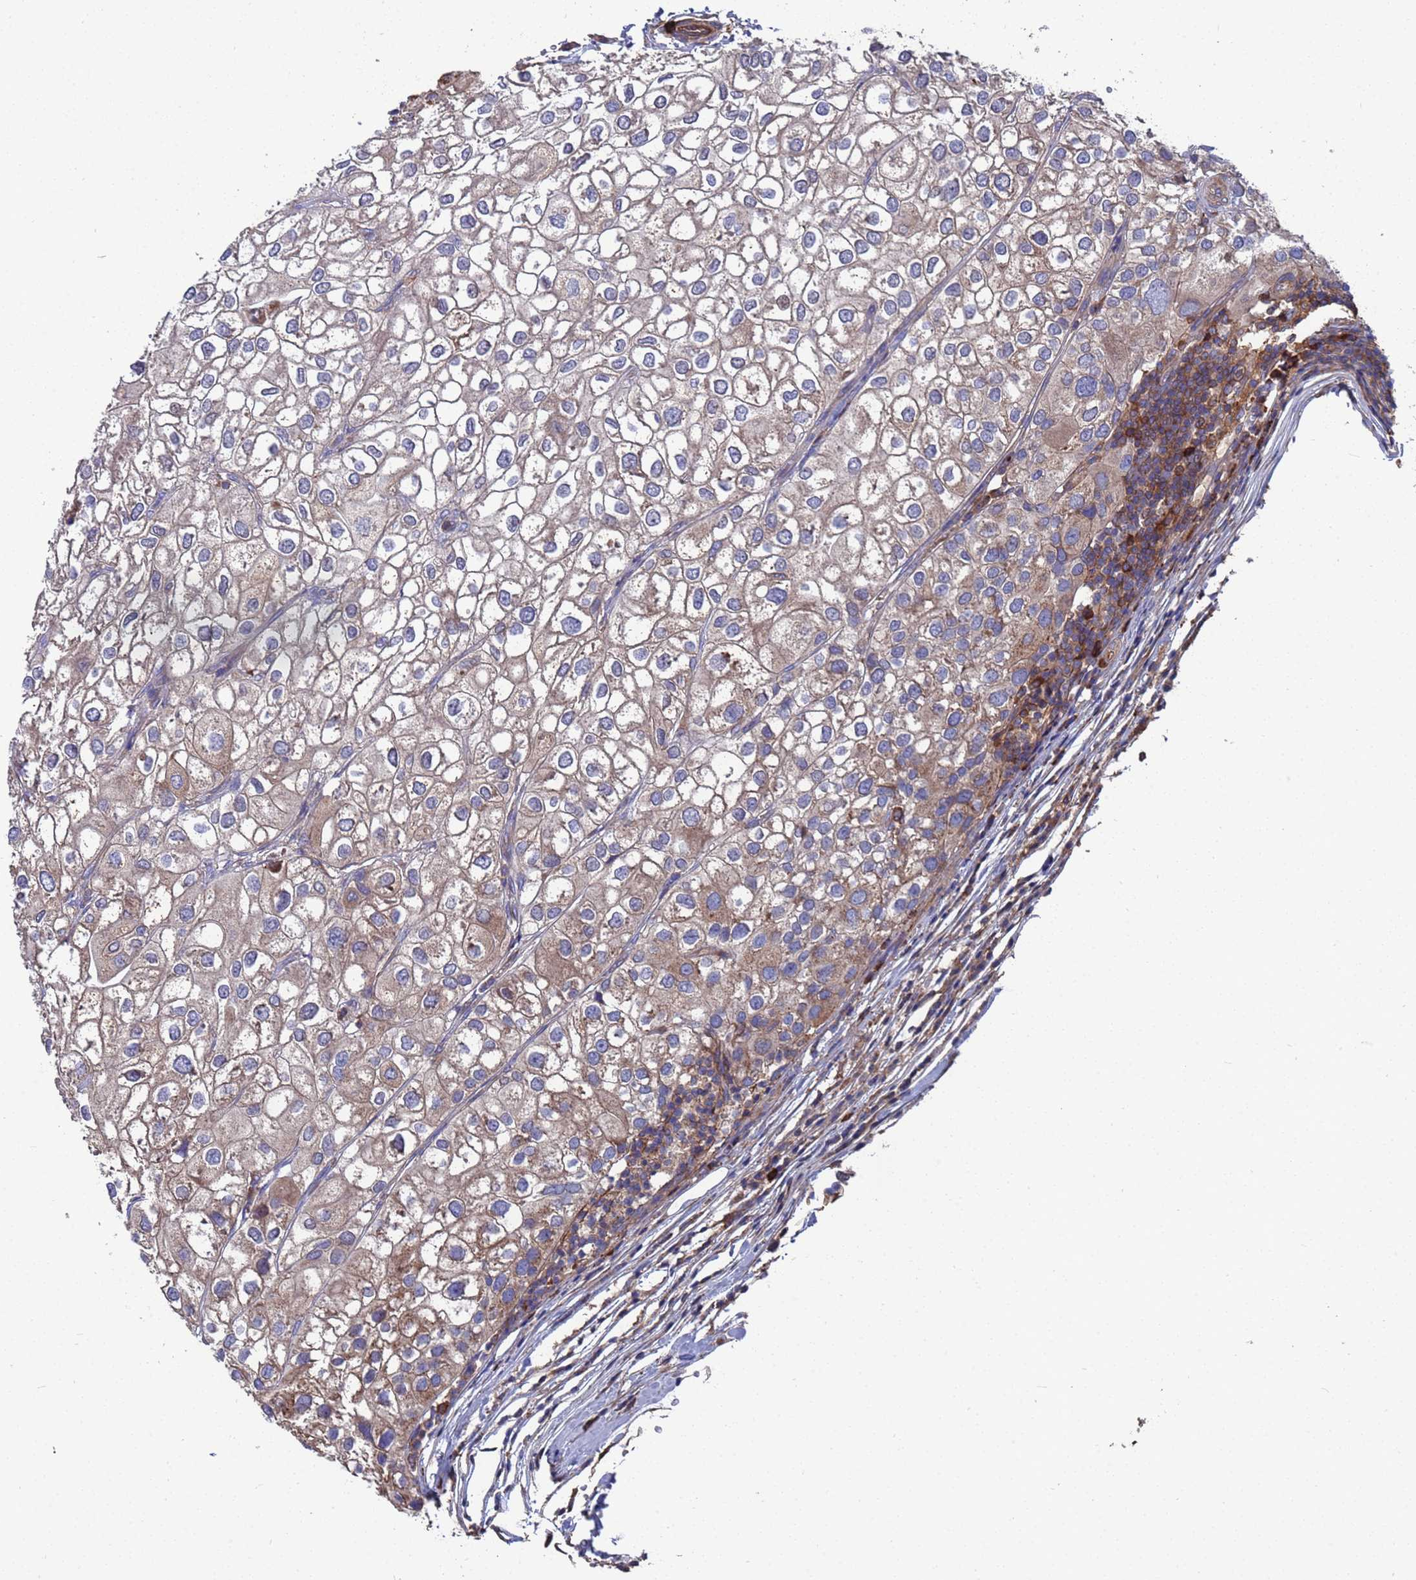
{"staining": {"intensity": "weak", "quantity": "25%-75%", "location": "cytoplasmic/membranous"}, "tissue": "urothelial cancer", "cell_type": "Tumor cells", "image_type": "cancer", "snomed": [{"axis": "morphology", "description": "Urothelial carcinoma, High grade"}, {"axis": "topography", "description": "Urinary bladder"}], "caption": "Urothelial cancer stained with DAB (3,3'-diaminobenzidine) immunohistochemistry demonstrates low levels of weak cytoplasmic/membranous expression in about 25%-75% of tumor cells. Nuclei are stained in blue.", "gene": "PYCR1", "patient": {"sex": "male", "age": 64}}